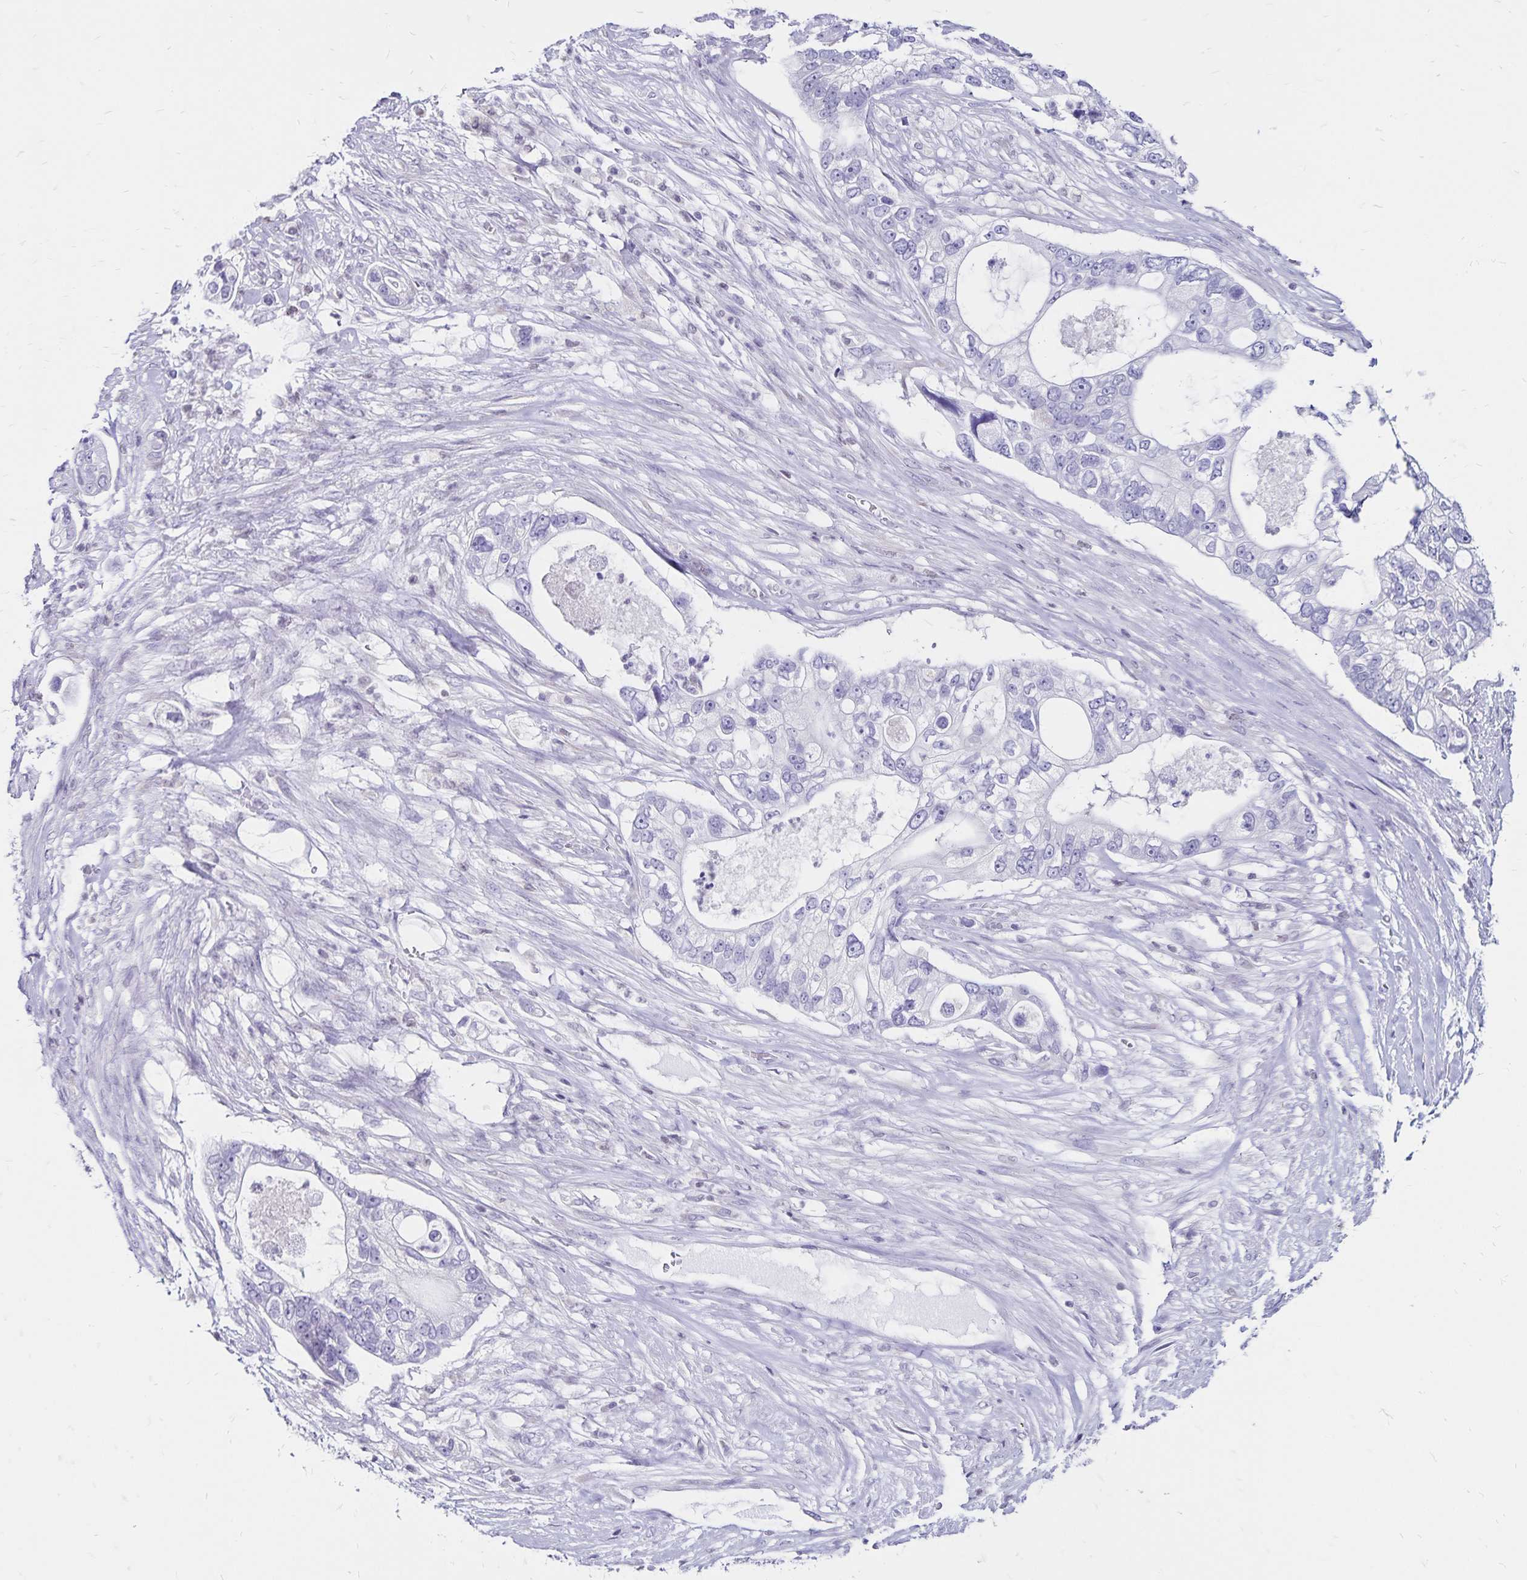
{"staining": {"intensity": "negative", "quantity": "none", "location": "none"}, "tissue": "pancreatic cancer", "cell_type": "Tumor cells", "image_type": "cancer", "snomed": [{"axis": "morphology", "description": "Adenocarcinoma, NOS"}, {"axis": "topography", "description": "Pancreas"}], "caption": "This image is of pancreatic cancer (adenocarcinoma) stained with IHC to label a protein in brown with the nuclei are counter-stained blue. There is no expression in tumor cells.", "gene": "IKZF1", "patient": {"sex": "female", "age": 69}}